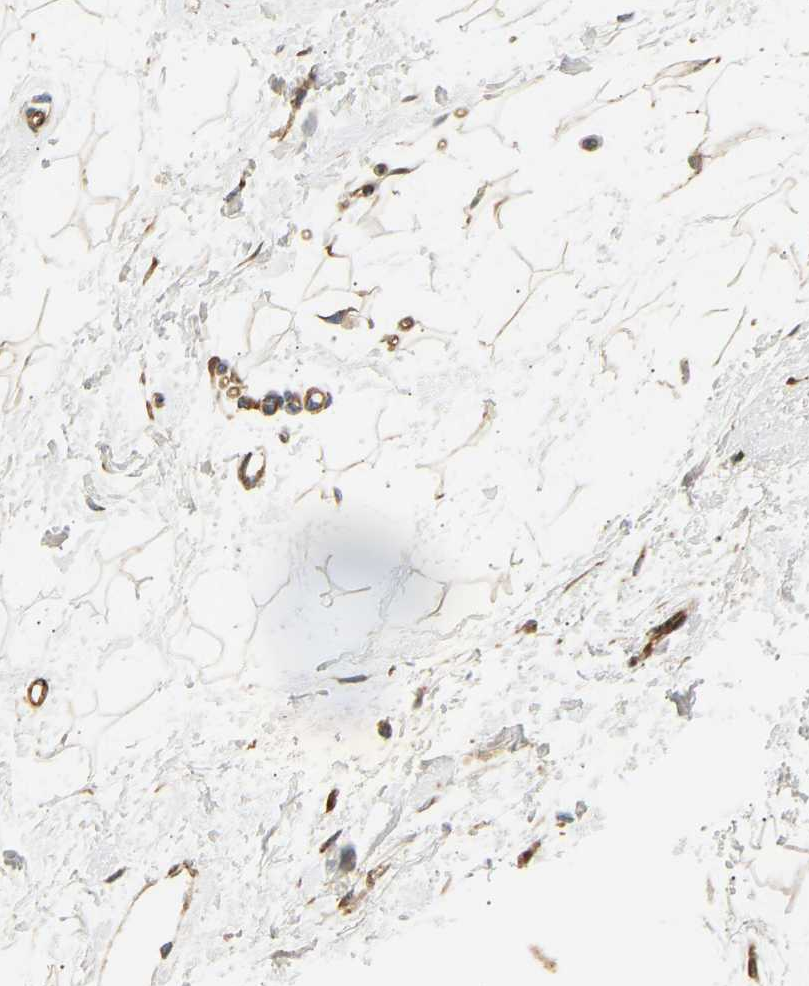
{"staining": {"intensity": "weak", "quantity": "25%-75%", "location": "cytoplasmic/membranous"}, "tissue": "breast", "cell_type": "Adipocytes", "image_type": "normal", "snomed": [{"axis": "morphology", "description": "Normal tissue, NOS"}, {"axis": "topography", "description": "Breast"}], "caption": "Immunohistochemistry photomicrograph of normal breast: breast stained using IHC shows low levels of weak protein expression localized specifically in the cytoplasmic/membranous of adipocytes, appearing as a cytoplasmic/membranous brown color.", "gene": "CEP57", "patient": {"sex": "female", "age": 45}}